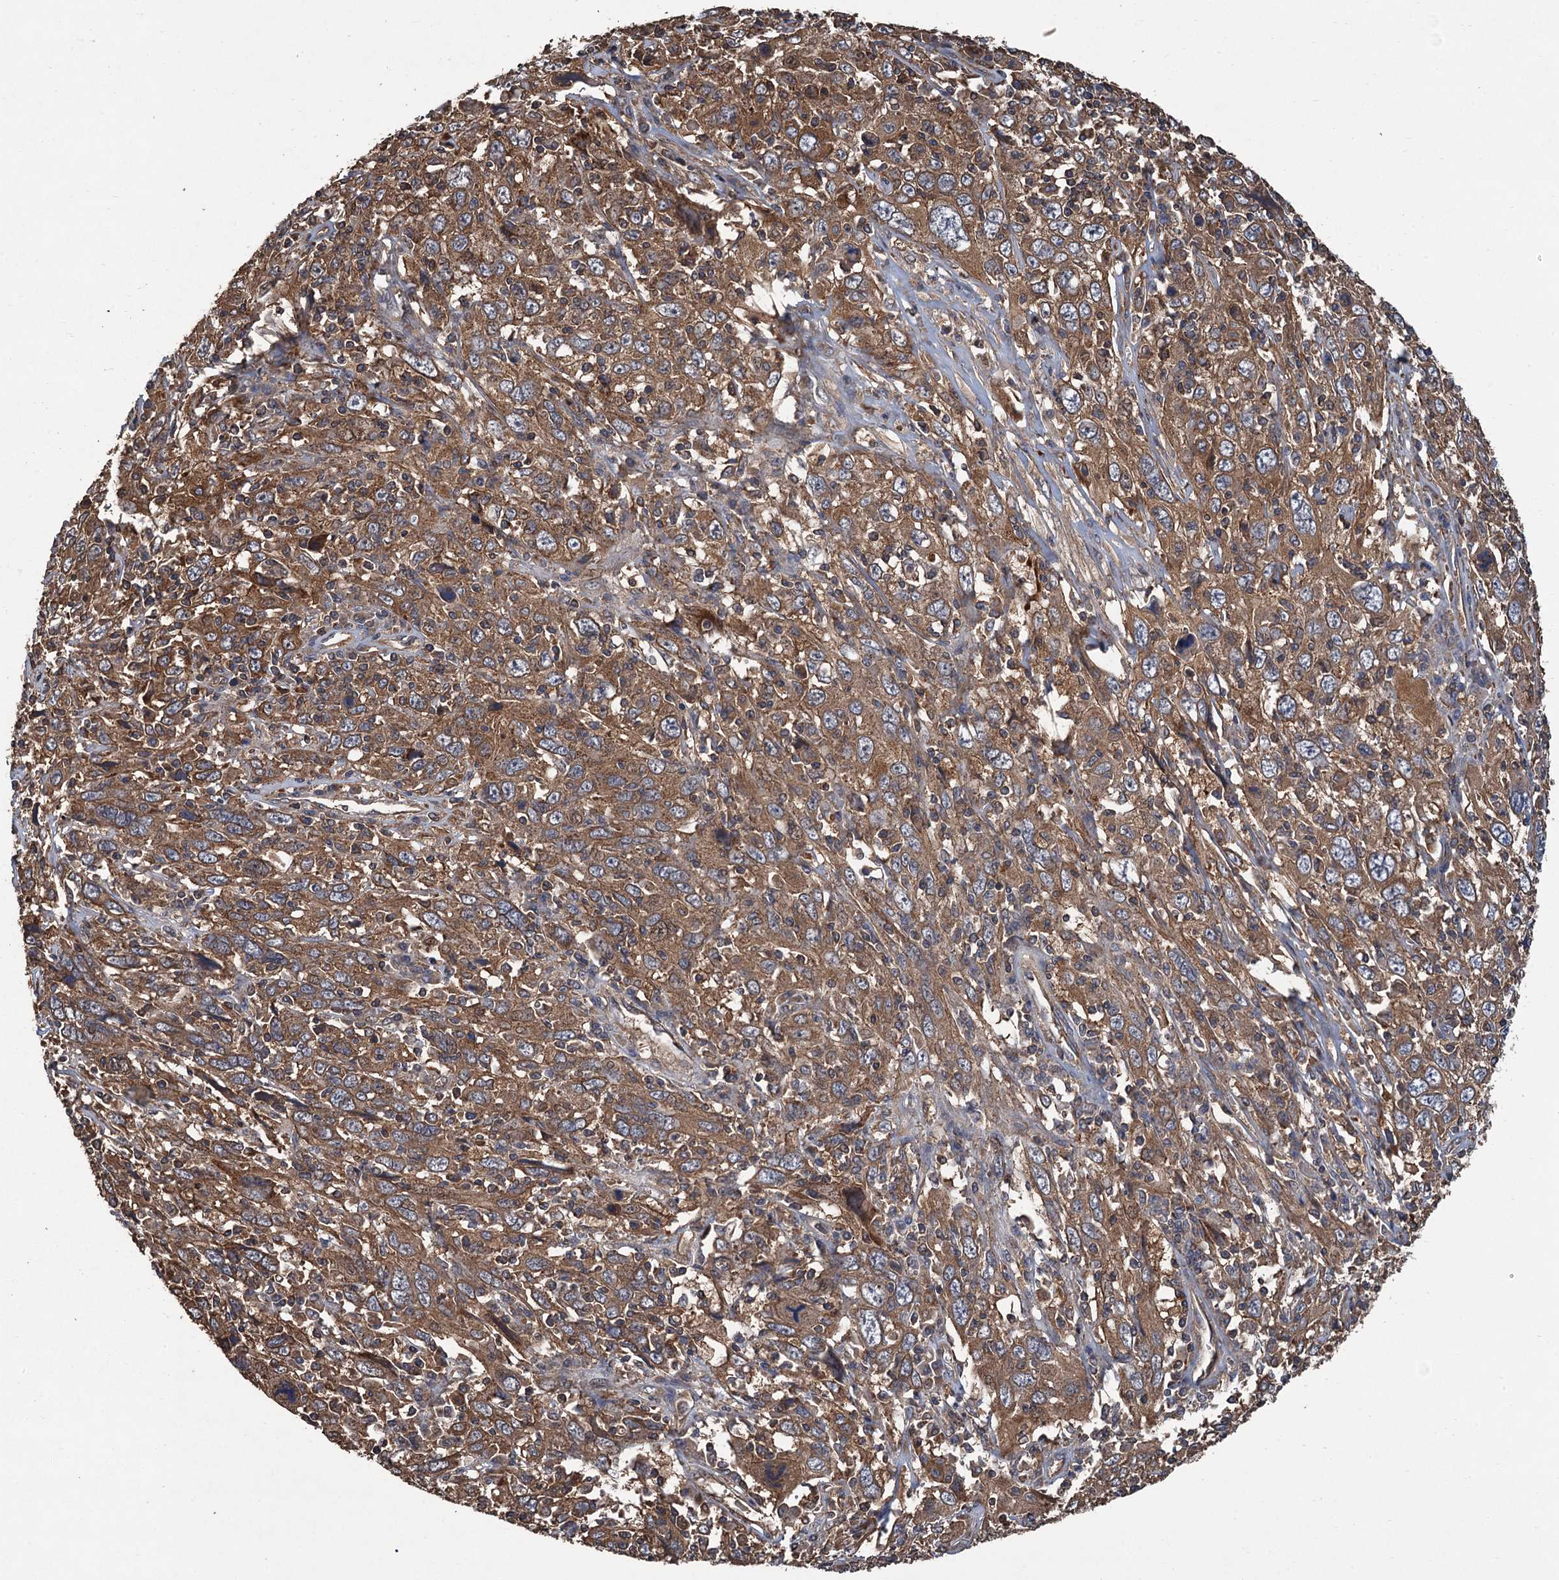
{"staining": {"intensity": "moderate", "quantity": ">75%", "location": "cytoplasmic/membranous"}, "tissue": "cervical cancer", "cell_type": "Tumor cells", "image_type": "cancer", "snomed": [{"axis": "morphology", "description": "Squamous cell carcinoma, NOS"}, {"axis": "topography", "description": "Cervix"}], "caption": "About >75% of tumor cells in squamous cell carcinoma (cervical) exhibit moderate cytoplasmic/membranous protein expression as visualized by brown immunohistochemical staining.", "gene": "PPP4R1", "patient": {"sex": "female", "age": 46}}